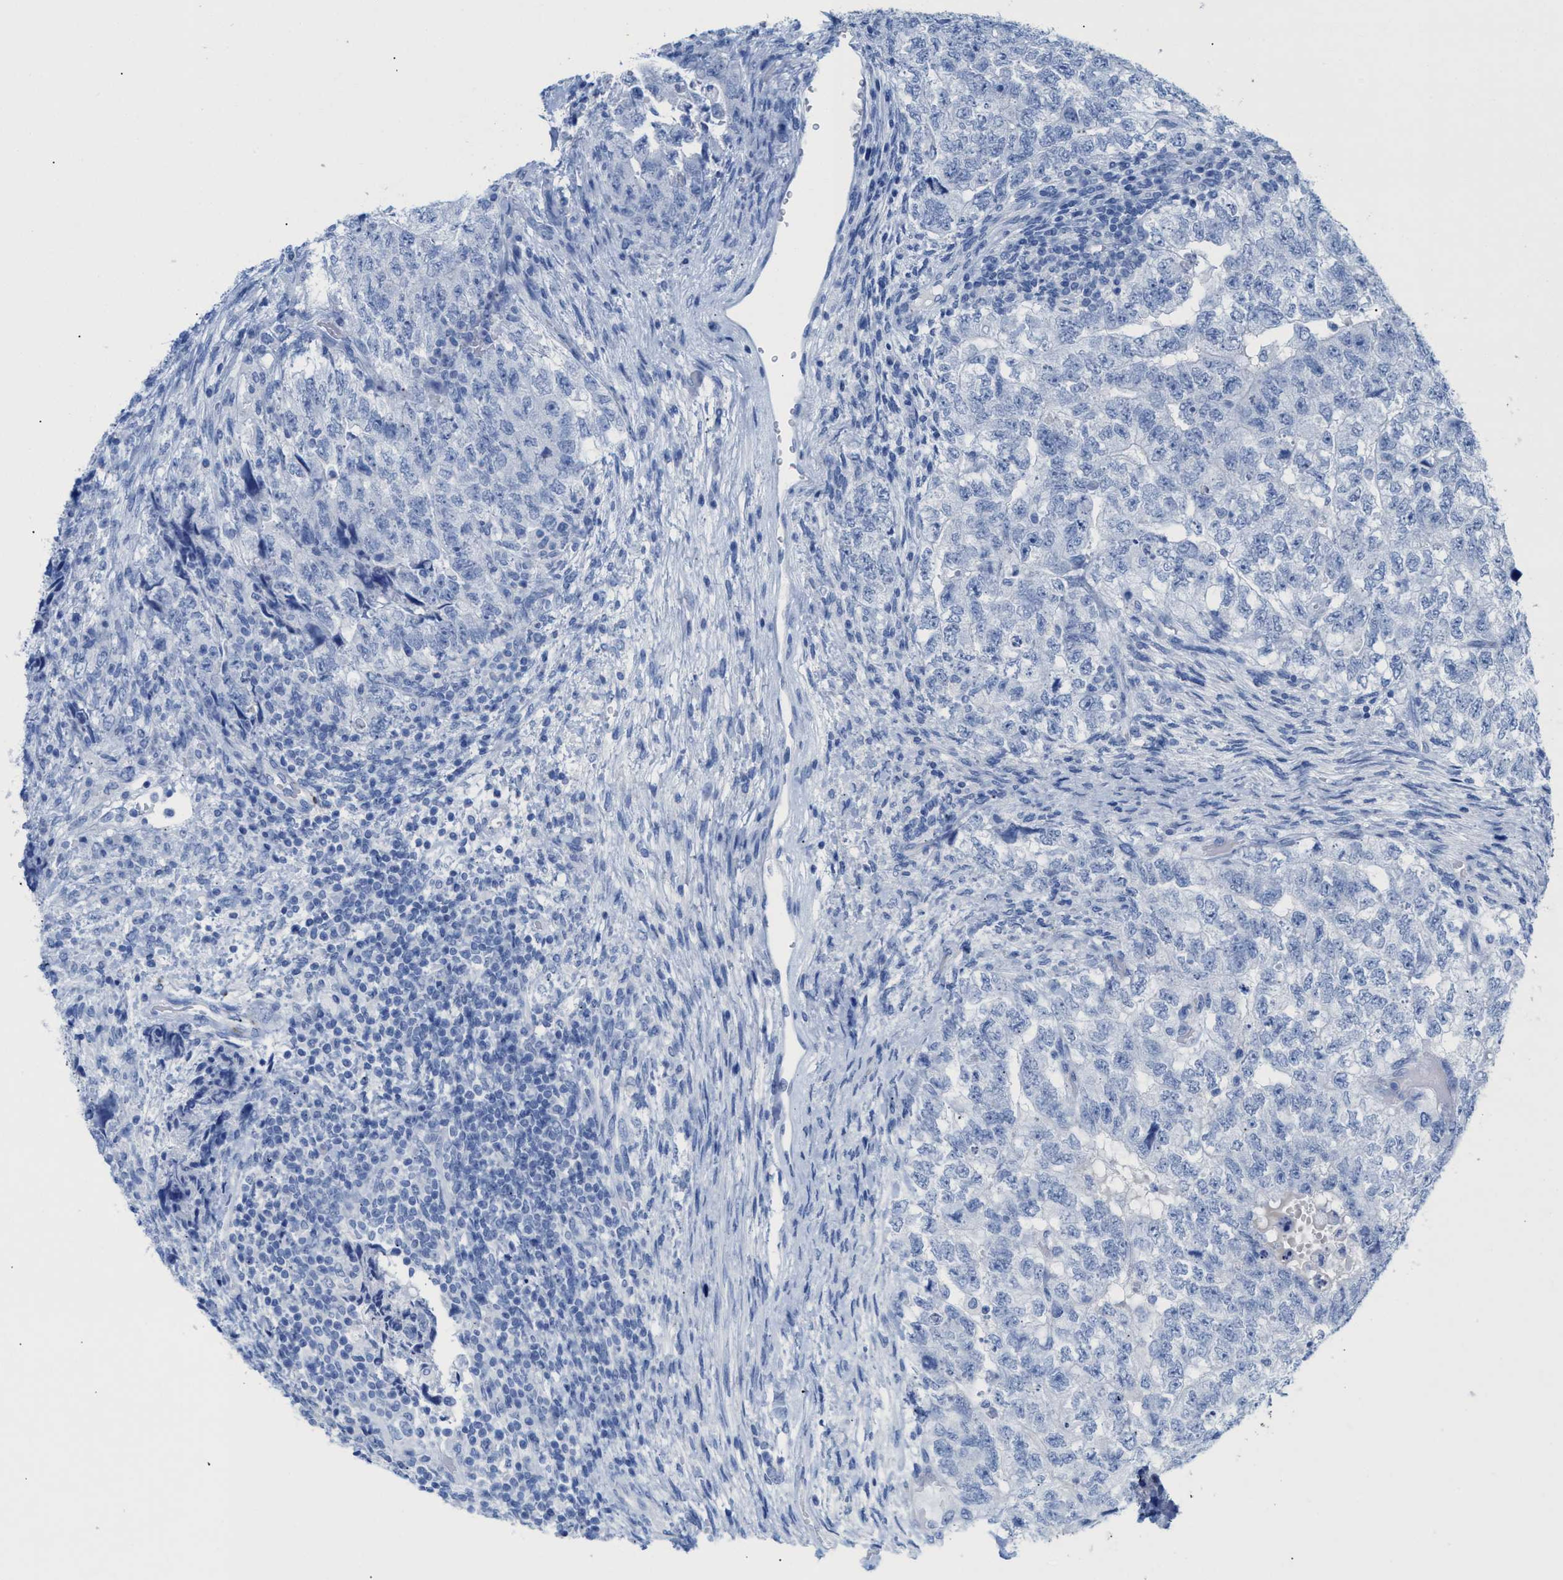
{"staining": {"intensity": "negative", "quantity": "none", "location": "none"}, "tissue": "testis cancer", "cell_type": "Tumor cells", "image_type": "cancer", "snomed": [{"axis": "morphology", "description": "Carcinoma, Embryonal, NOS"}, {"axis": "topography", "description": "Testis"}], "caption": "A photomicrograph of human embryonal carcinoma (testis) is negative for staining in tumor cells.", "gene": "ANKFN1", "patient": {"sex": "male", "age": 36}}